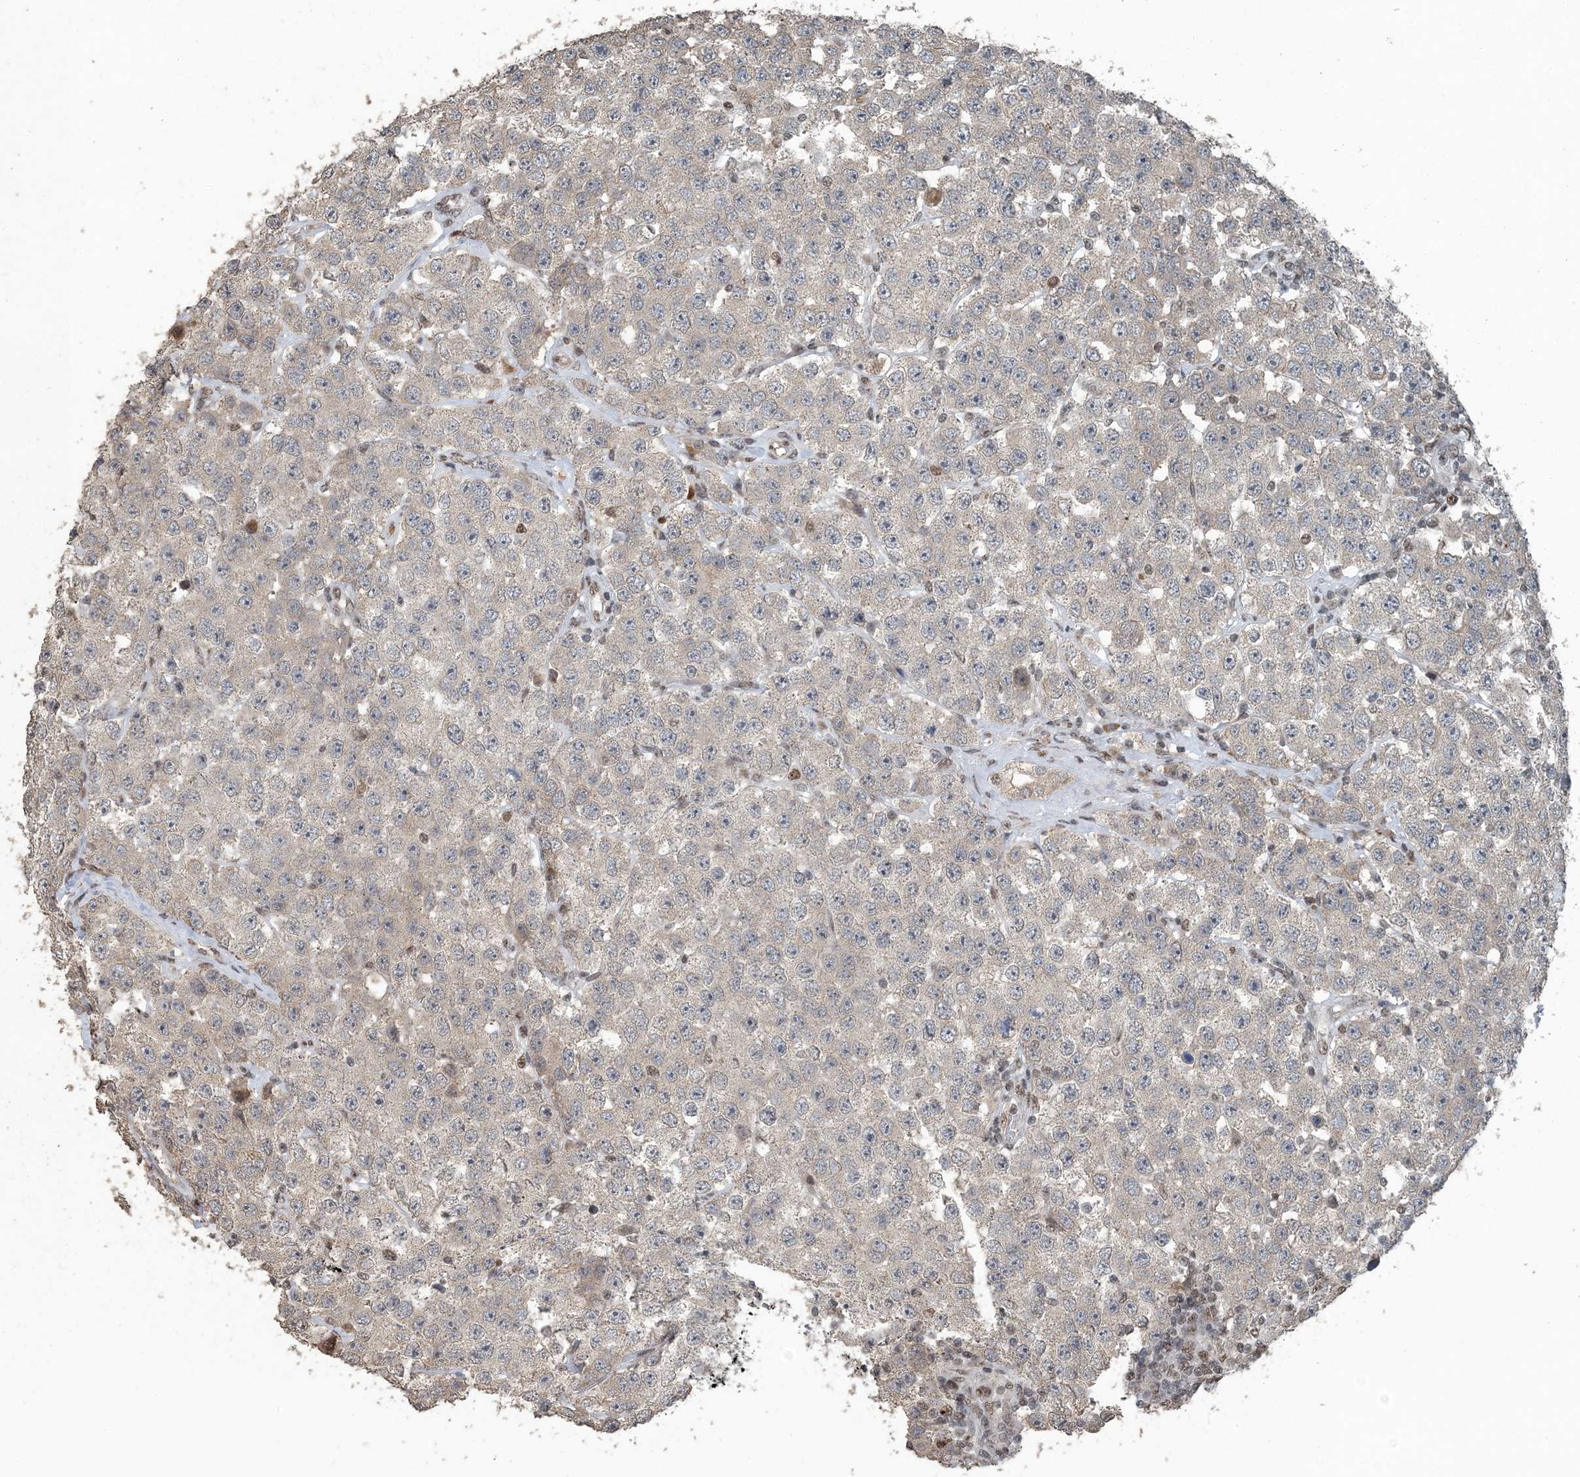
{"staining": {"intensity": "negative", "quantity": "none", "location": "none"}, "tissue": "testis cancer", "cell_type": "Tumor cells", "image_type": "cancer", "snomed": [{"axis": "morphology", "description": "Seminoma, NOS"}, {"axis": "topography", "description": "Testis"}], "caption": "This is an immunohistochemistry (IHC) photomicrograph of testis seminoma. There is no staining in tumor cells.", "gene": "MBD2", "patient": {"sex": "male", "age": 28}}